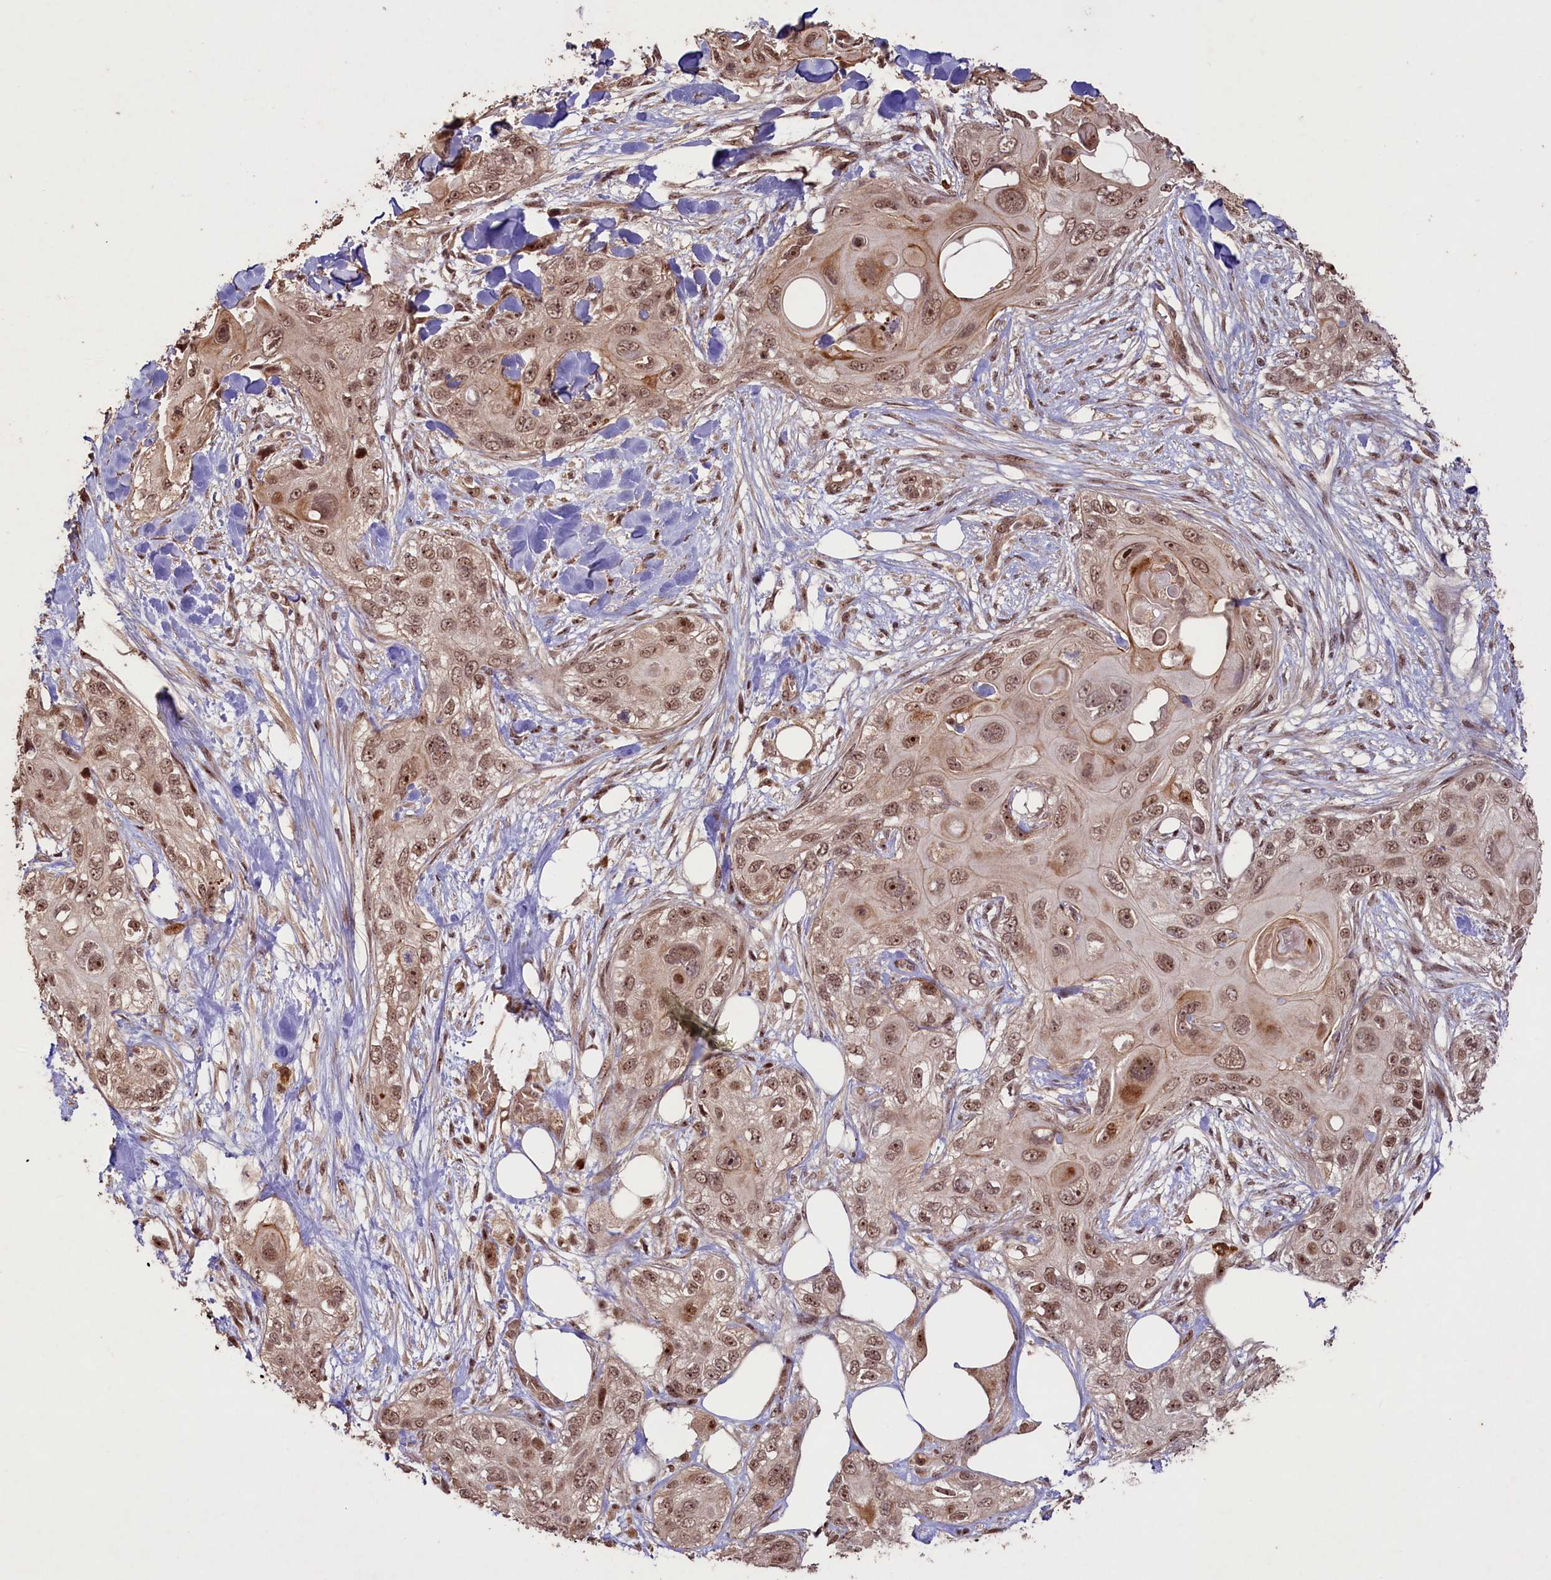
{"staining": {"intensity": "moderate", "quantity": ">75%", "location": "nuclear"}, "tissue": "skin cancer", "cell_type": "Tumor cells", "image_type": "cancer", "snomed": [{"axis": "morphology", "description": "Normal tissue, NOS"}, {"axis": "morphology", "description": "Squamous cell carcinoma, NOS"}, {"axis": "topography", "description": "Skin"}], "caption": "Immunohistochemical staining of human skin cancer (squamous cell carcinoma) reveals medium levels of moderate nuclear protein expression in about >75% of tumor cells.", "gene": "SHPRH", "patient": {"sex": "male", "age": 72}}